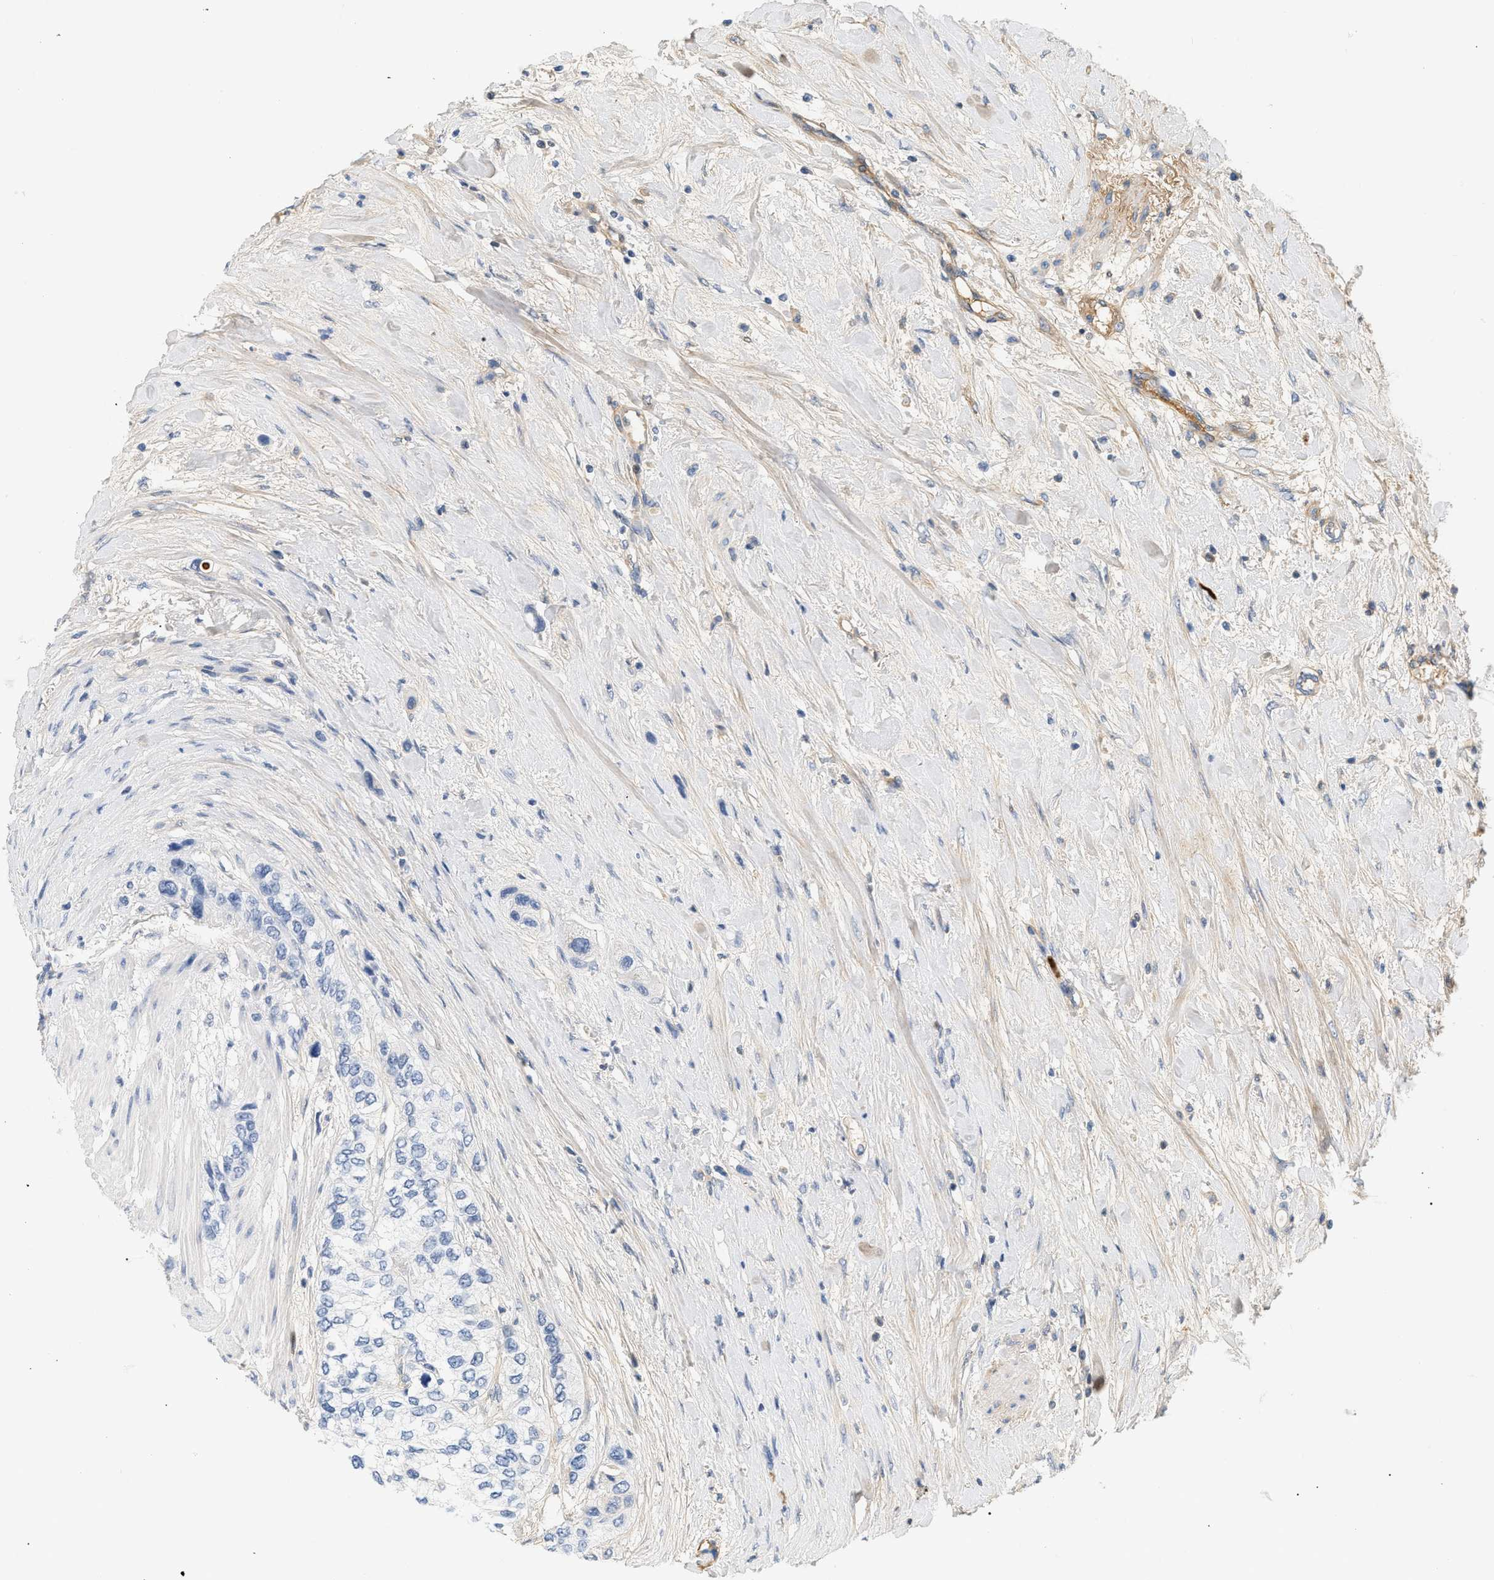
{"staining": {"intensity": "negative", "quantity": "none", "location": "none"}, "tissue": "urothelial cancer", "cell_type": "Tumor cells", "image_type": "cancer", "snomed": [{"axis": "morphology", "description": "Urothelial carcinoma, High grade"}, {"axis": "topography", "description": "Urinary bladder"}], "caption": "Urothelial cancer was stained to show a protein in brown. There is no significant expression in tumor cells. Brightfield microscopy of immunohistochemistry (IHC) stained with DAB (brown) and hematoxylin (blue), captured at high magnification.", "gene": "CFH", "patient": {"sex": "female", "age": 56}}